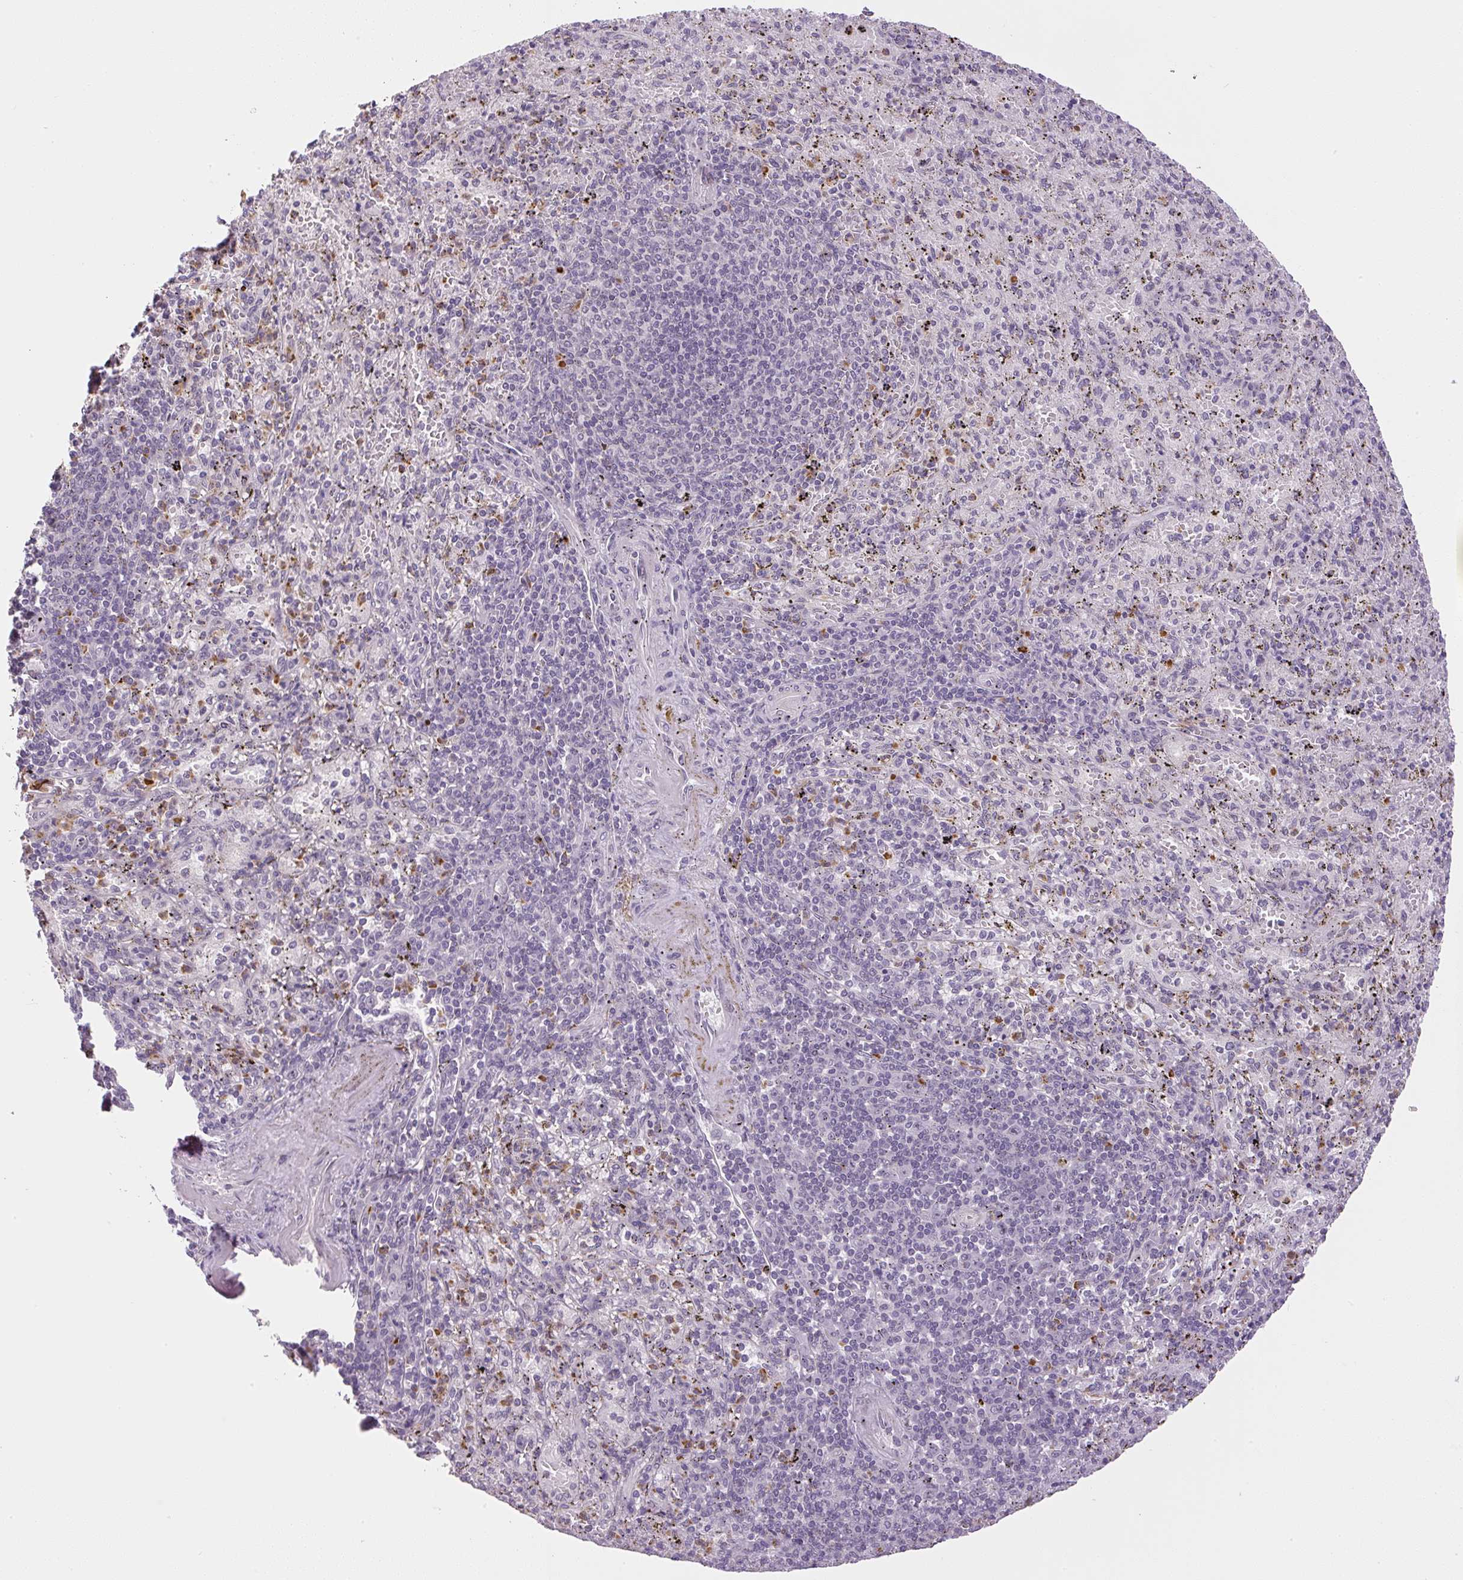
{"staining": {"intensity": "negative", "quantity": "none", "location": "none"}, "tissue": "spleen", "cell_type": "Cells in red pulp", "image_type": "normal", "snomed": [{"axis": "morphology", "description": "Normal tissue, NOS"}, {"axis": "topography", "description": "Spleen"}], "caption": "Human spleen stained for a protein using IHC displays no positivity in cells in red pulp.", "gene": "SGF29", "patient": {"sex": "male", "age": 57}}